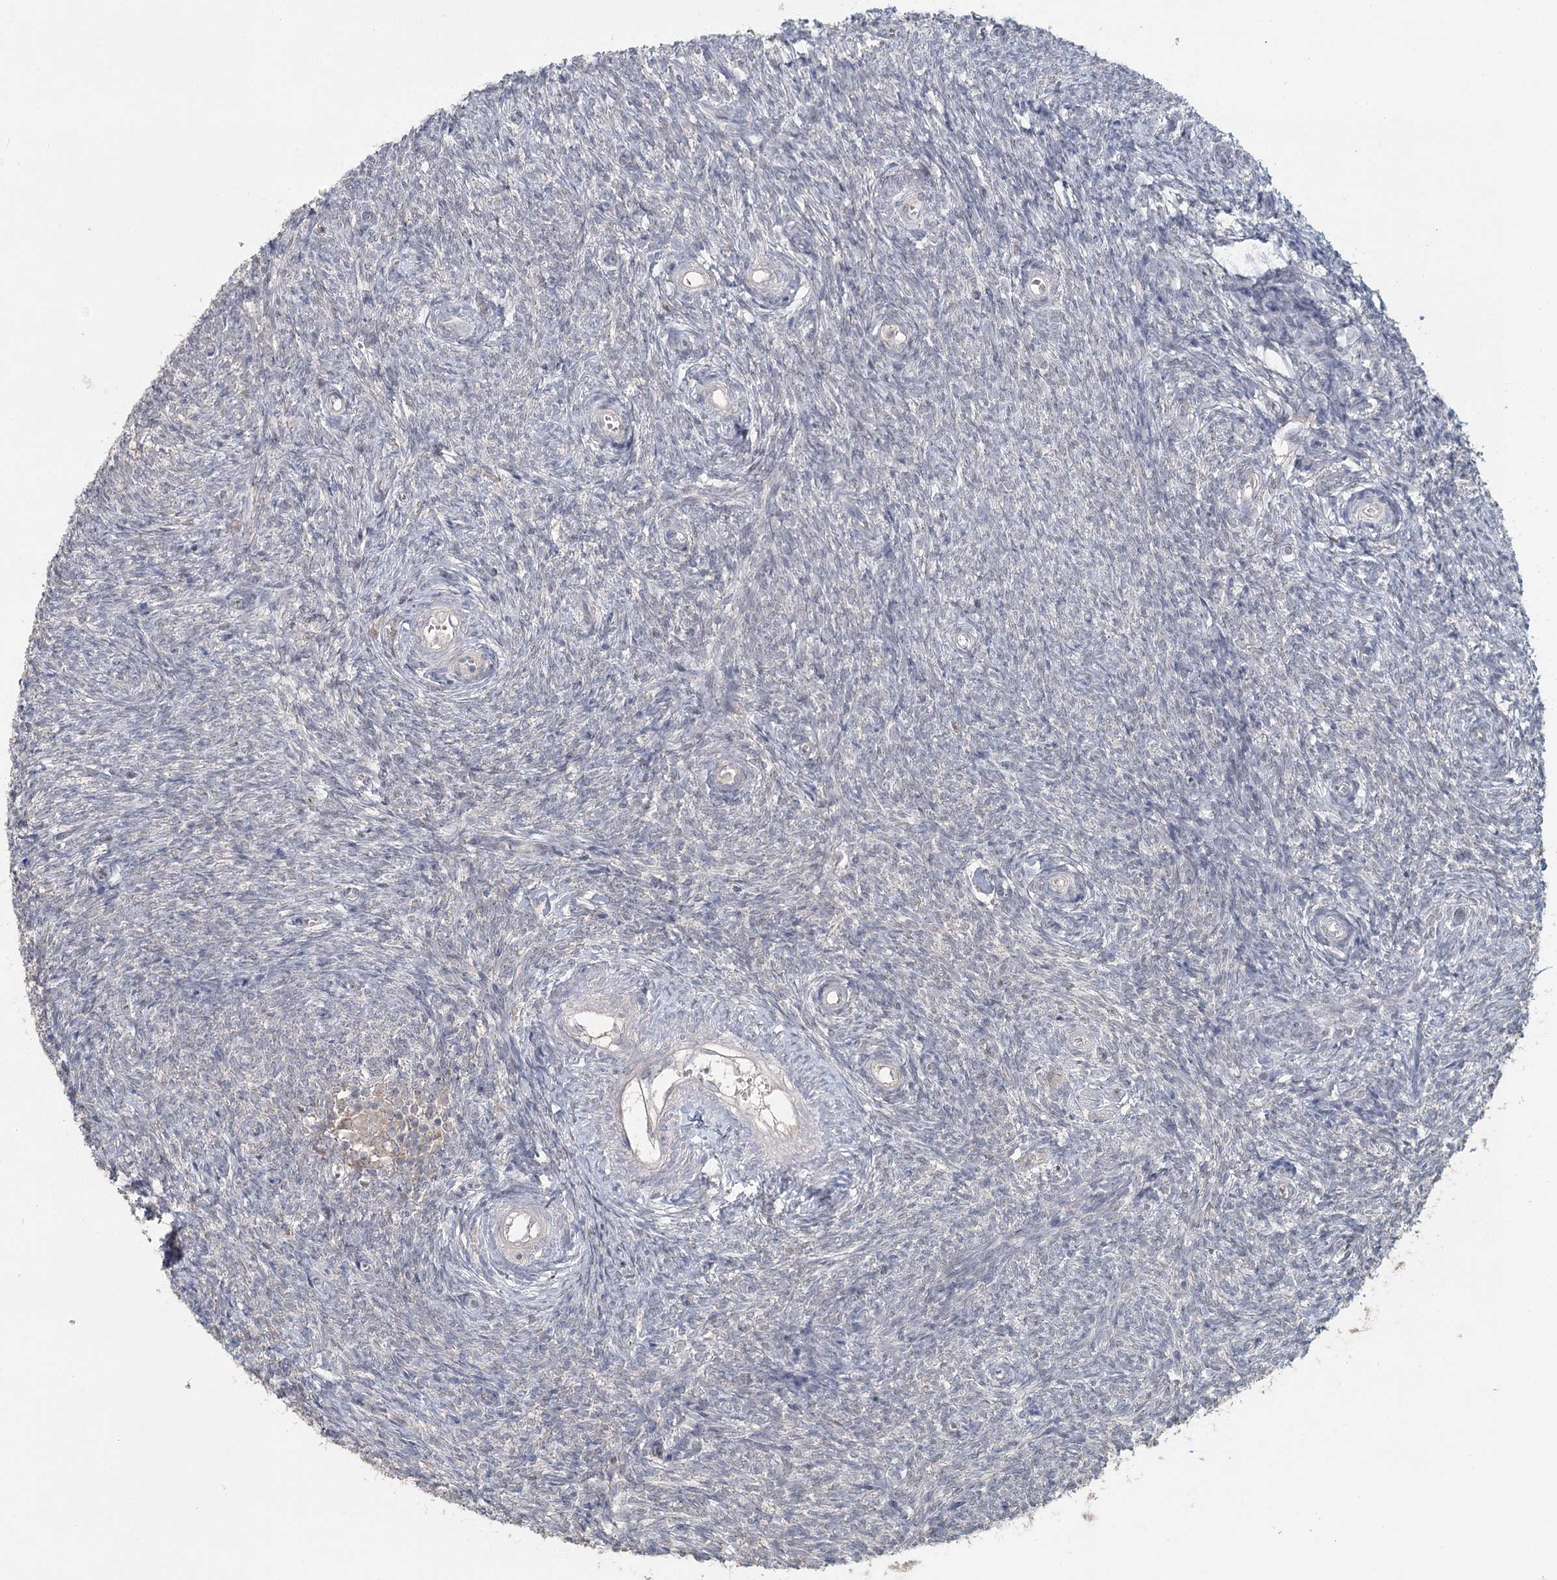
{"staining": {"intensity": "negative", "quantity": "none", "location": "none"}, "tissue": "ovary", "cell_type": "Ovarian stroma cells", "image_type": "normal", "snomed": [{"axis": "morphology", "description": "Normal tissue, NOS"}, {"axis": "topography", "description": "Ovary"}], "caption": "High magnification brightfield microscopy of benign ovary stained with DAB (brown) and counterstained with hematoxylin (blue): ovarian stroma cells show no significant positivity. The staining is performed using DAB (3,3'-diaminobenzidine) brown chromogen with nuclei counter-stained in using hematoxylin.", "gene": "ADK", "patient": {"sex": "female", "age": 44}}